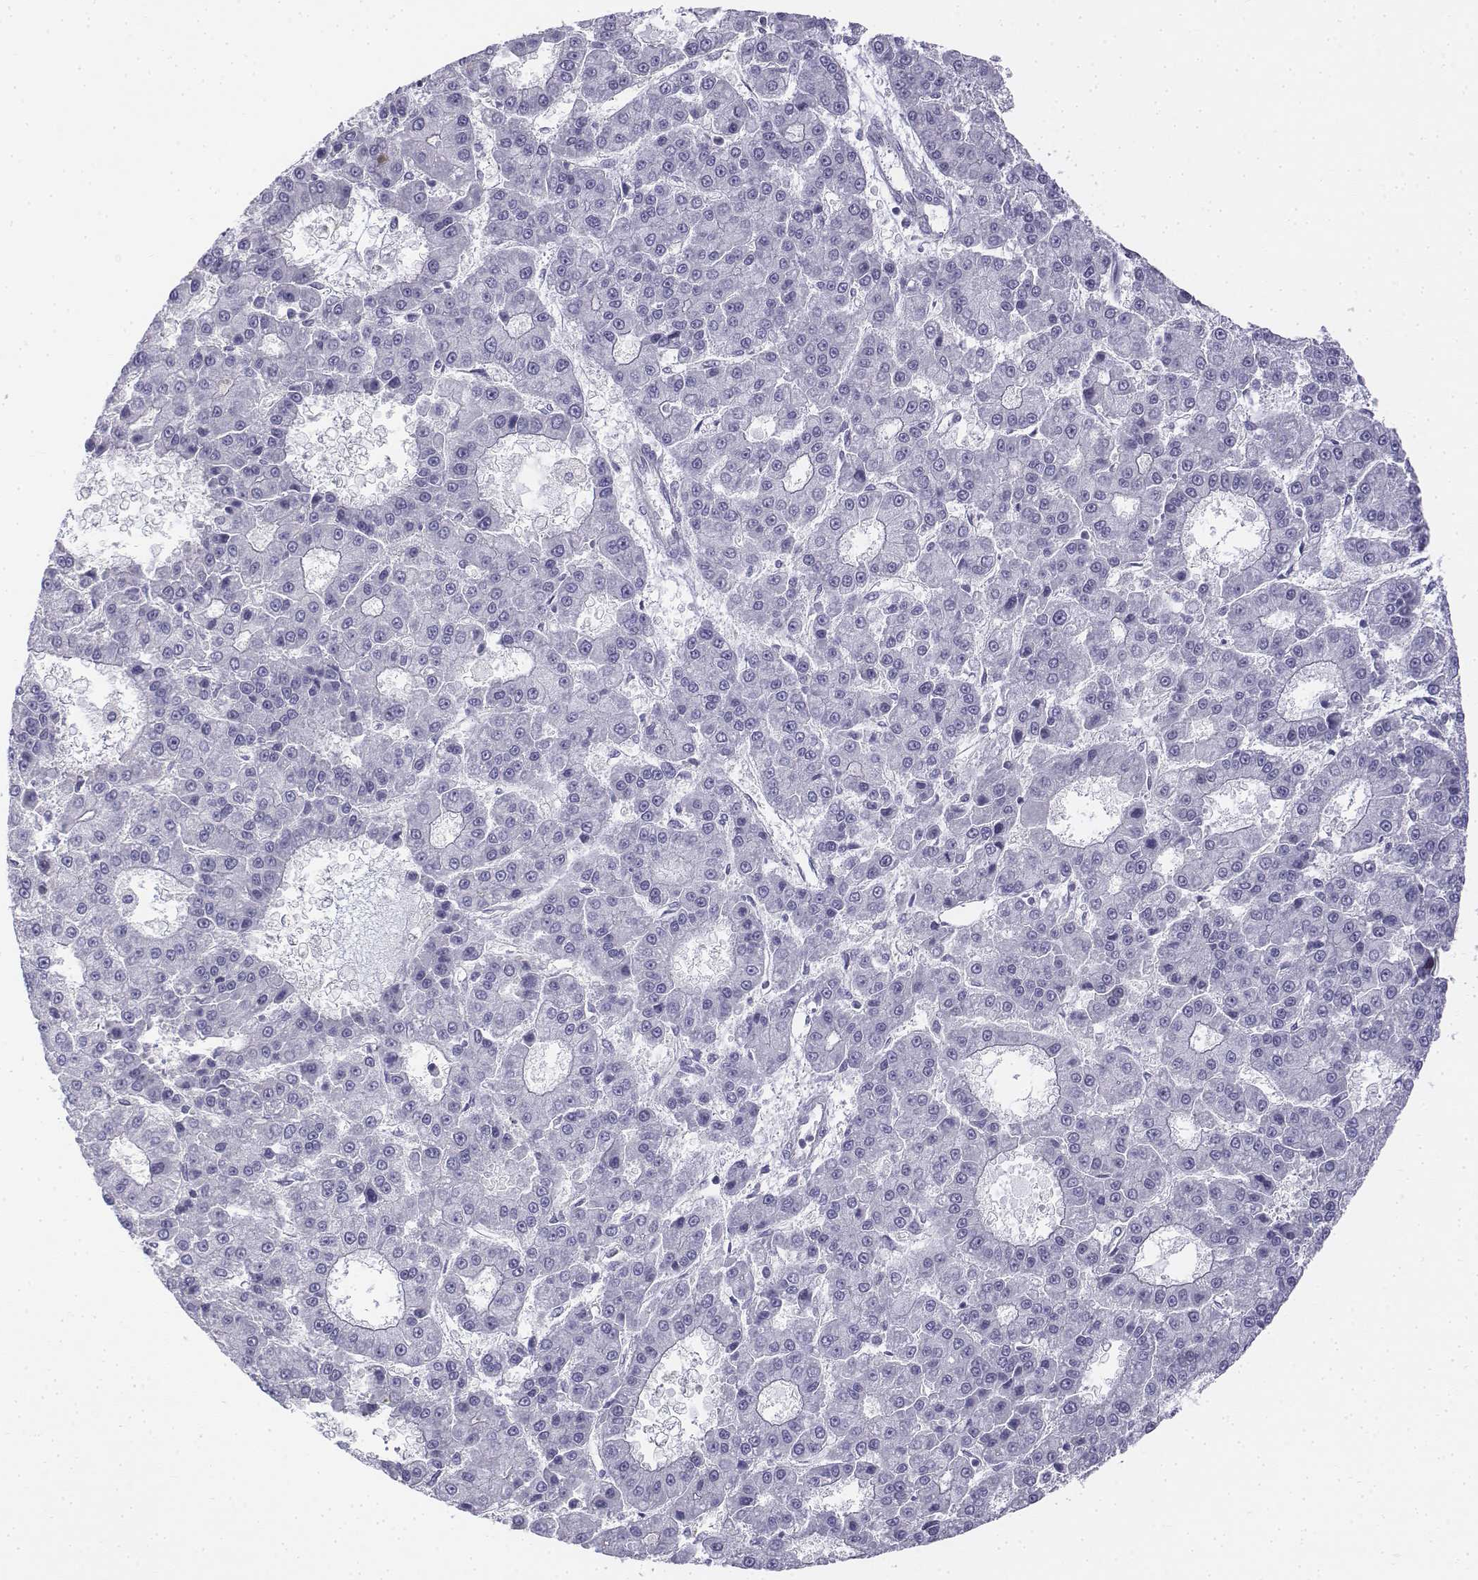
{"staining": {"intensity": "negative", "quantity": "none", "location": "none"}, "tissue": "liver cancer", "cell_type": "Tumor cells", "image_type": "cancer", "snomed": [{"axis": "morphology", "description": "Carcinoma, Hepatocellular, NOS"}, {"axis": "topography", "description": "Liver"}], "caption": "This is an immunohistochemistry (IHC) histopathology image of human liver cancer (hepatocellular carcinoma). There is no staining in tumor cells.", "gene": "LGSN", "patient": {"sex": "male", "age": 70}}